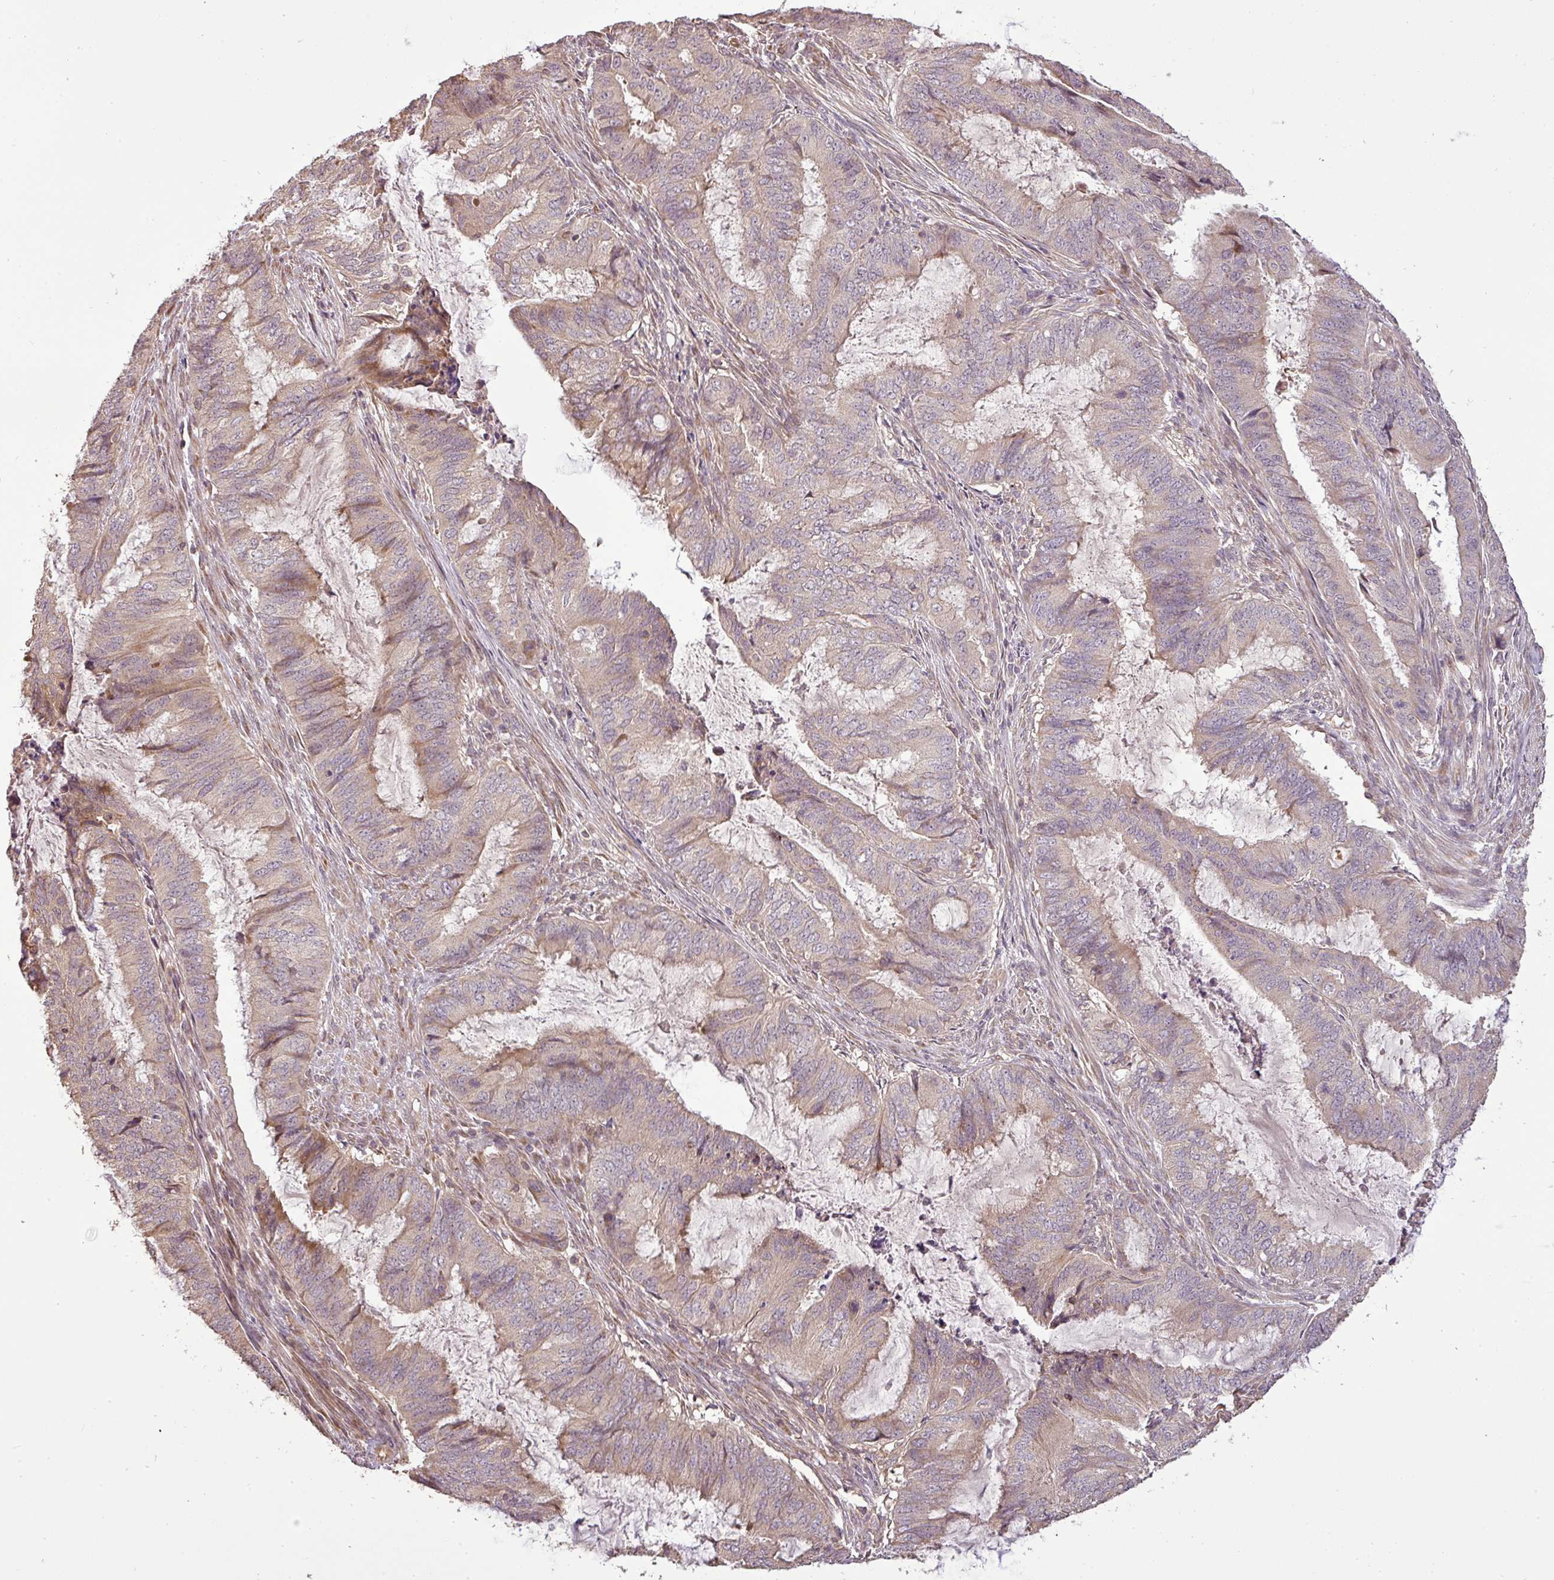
{"staining": {"intensity": "moderate", "quantity": "<25%", "location": "cytoplasmic/membranous"}, "tissue": "endometrial cancer", "cell_type": "Tumor cells", "image_type": "cancer", "snomed": [{"axis": "morphology", "description": "Adenocarcinoma, NOS"}, {"axis": "topography", "description": "Endometrium"}], "caption": "IHC micrograph of adenocarcinoma (endometrial) stained for a protein (brown), which reveals low levels of moderate cytoplasmic/membranous staining in about <25% of tumor cells.", "gene": "FAIM", "patient": {"sex": "female", "age": 51}}